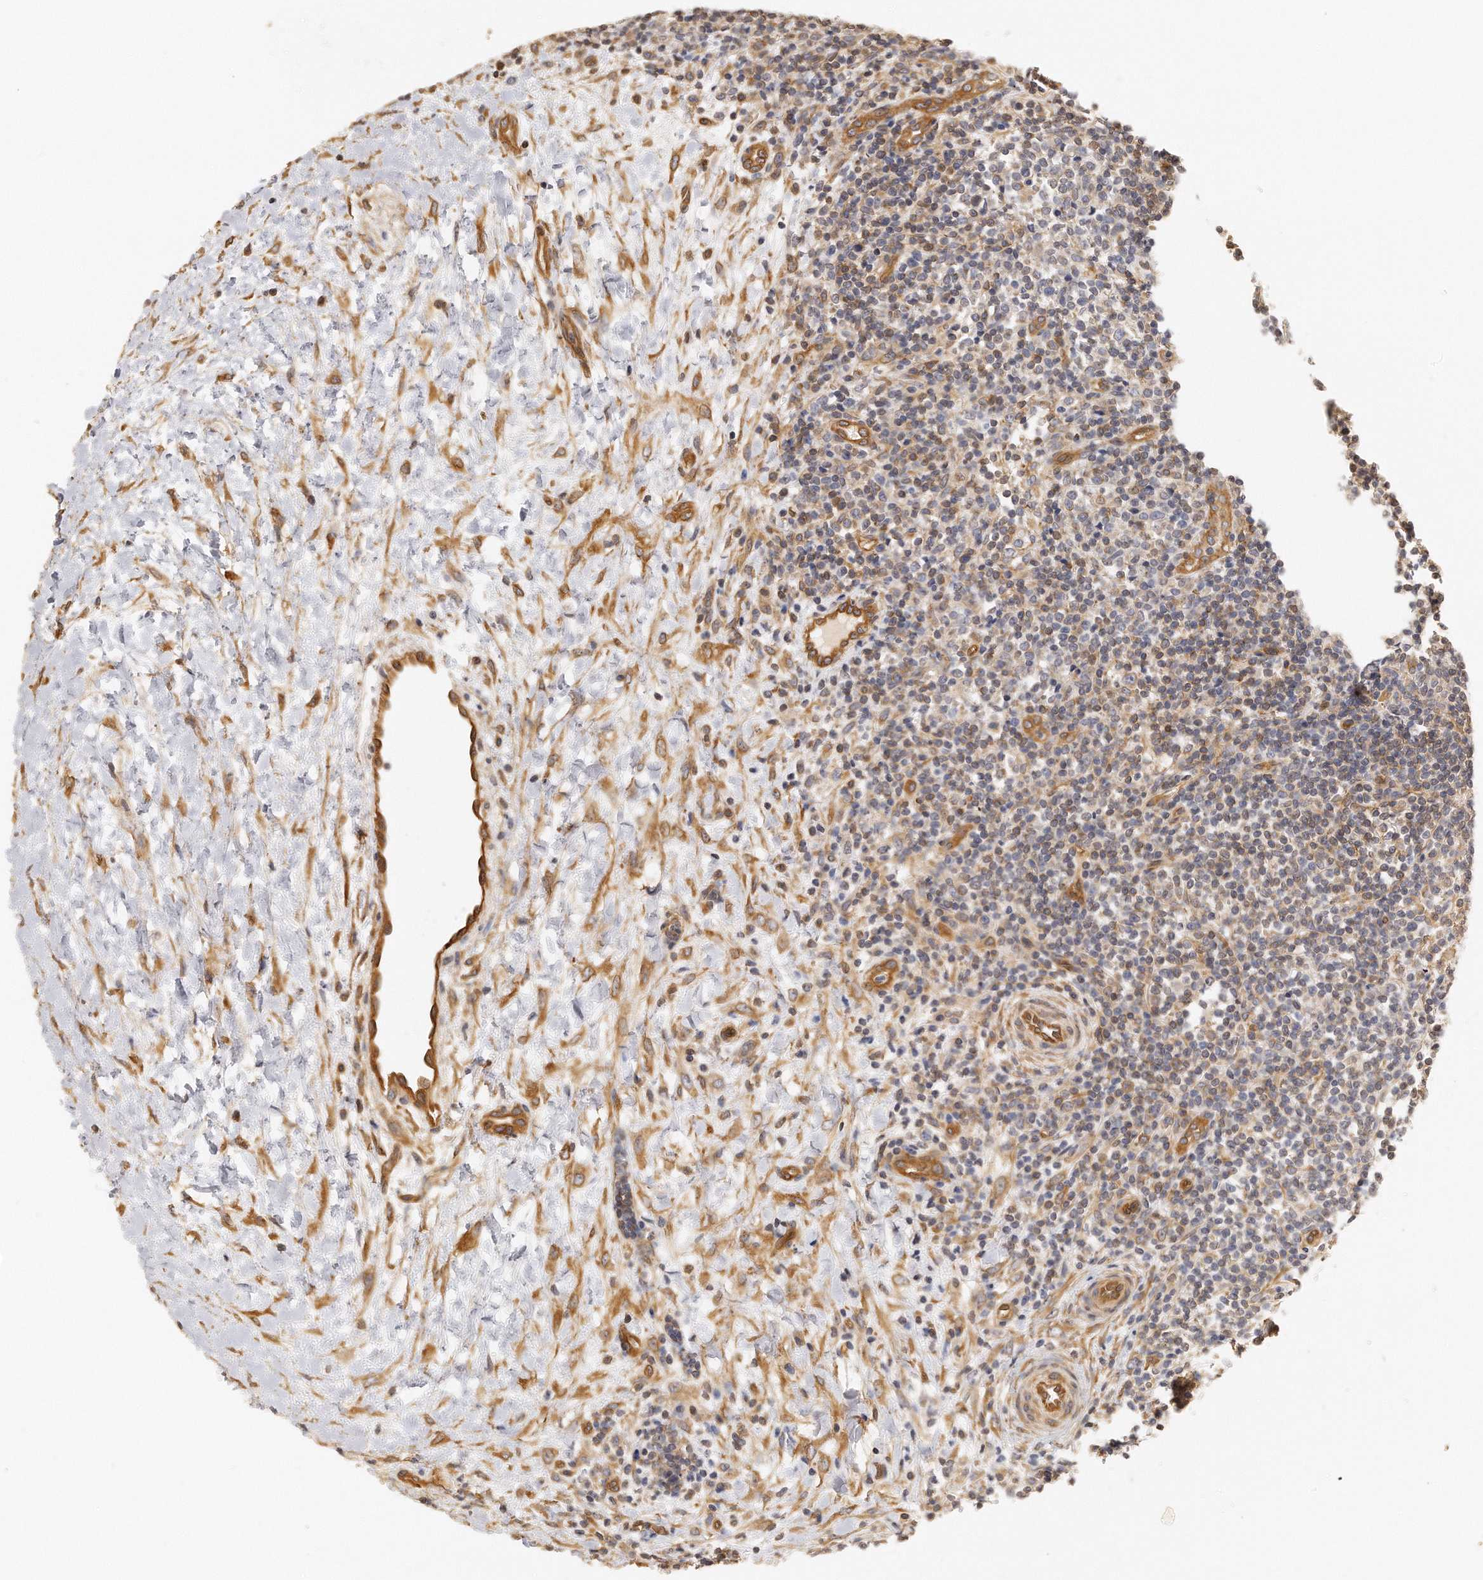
{"staining": {"intensity": "weak", "quantity": ">75%", "location": "cytoplasmic/membranous"}, "tissue": "lymphoma", "cell_type": "Tumor cells", "image_type": "cancer", "snomed": [{"axis": "morphology", "description": "Malignant lymphoma, non-Hodgkin's type, Low grade"}, {"axis": "topography", "description": "Lymph node"}], "caption": "The histopathology image demonstrates a brown stain indicating the presence of a protein in the cytoplasmic/membranous of tumor cells in low-grade malignant lymphoma, non-Hodgkin's type.", "gene": "CHST7", "patient": {"sex": "female", "age": 76}}